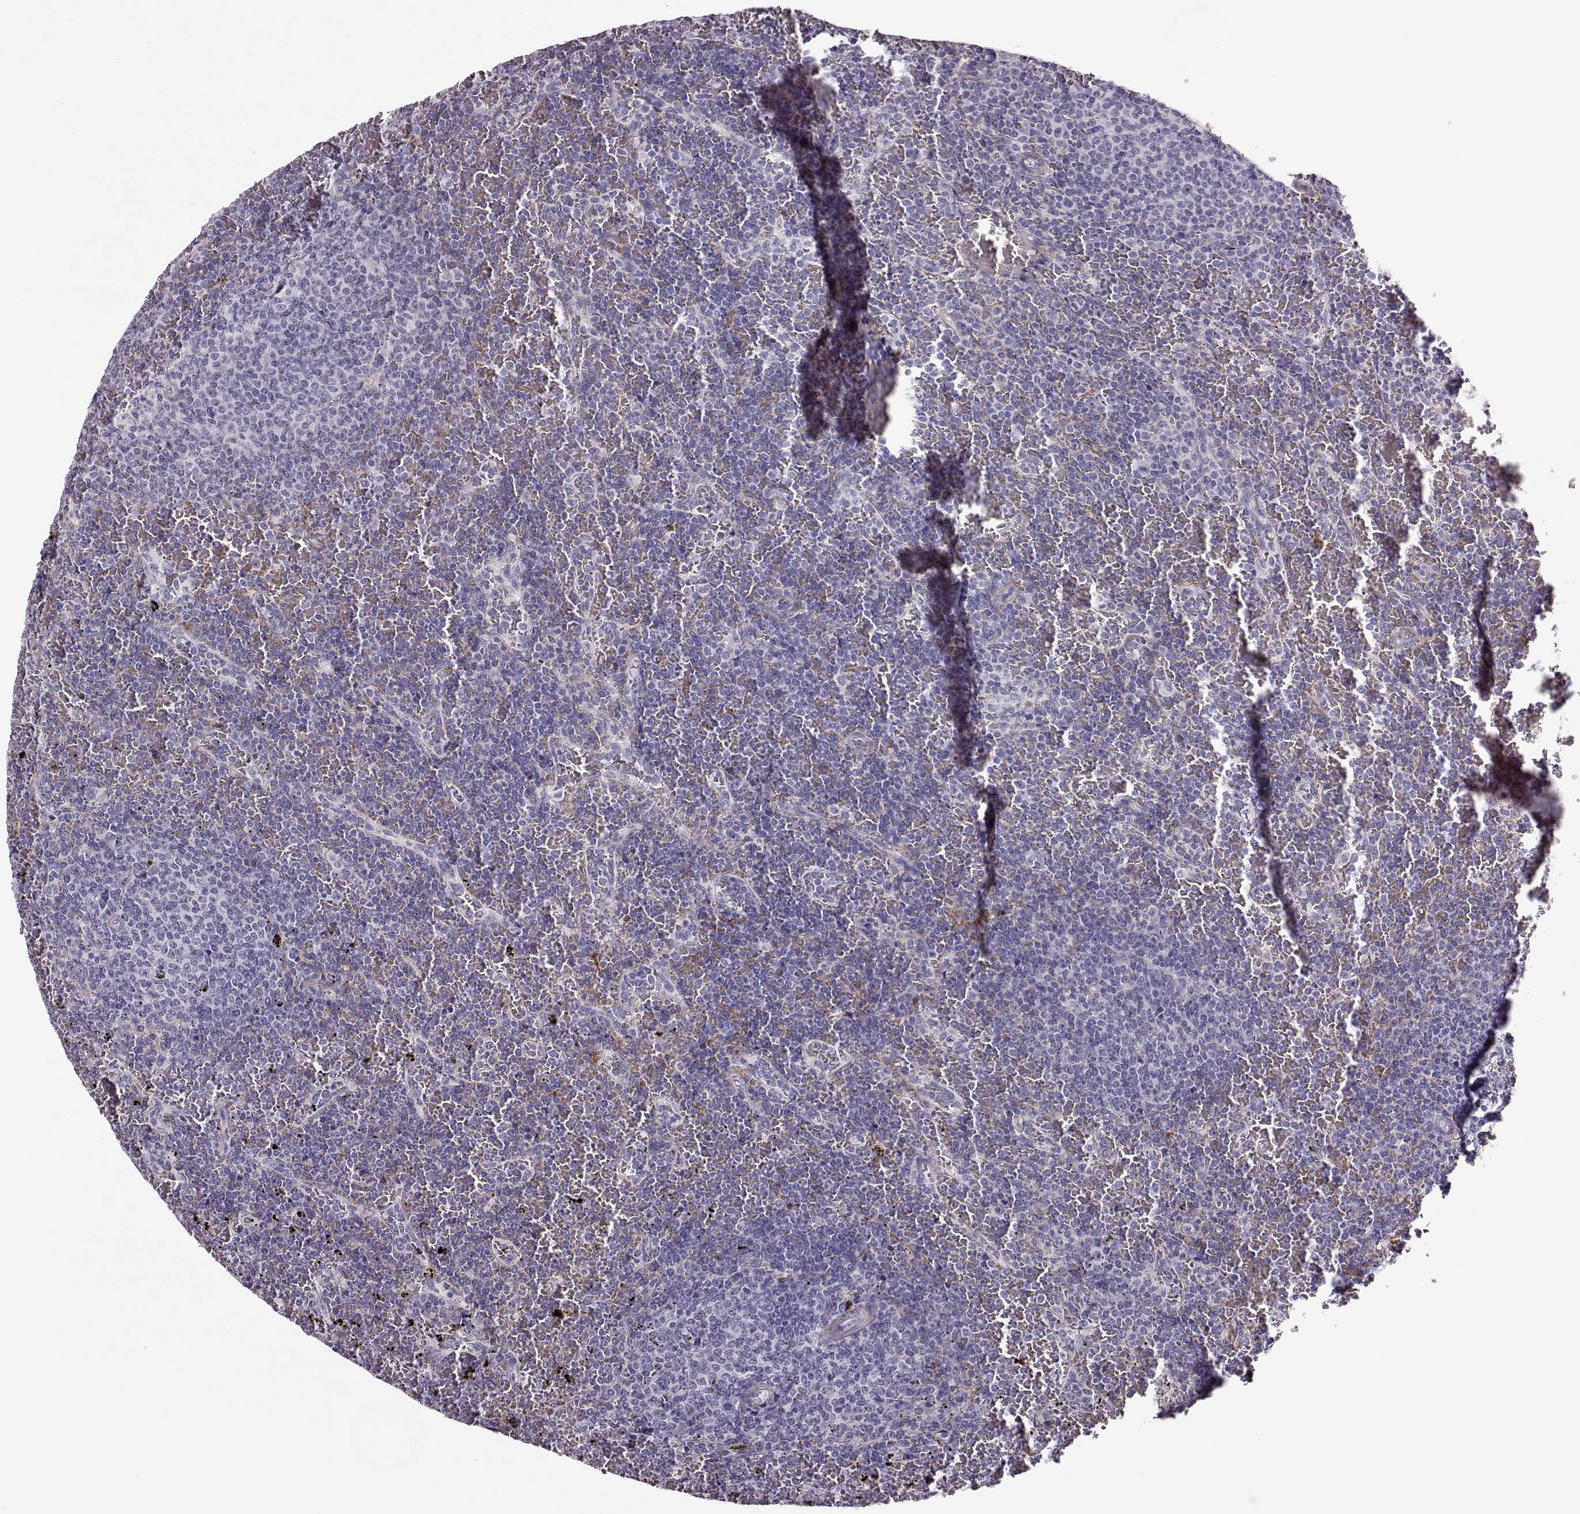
{"staining": {"intensity": "negative", "quantity": "none", "location": "none"}, "tissue": "lymphoma", "cell_type": "Tumor cells", "image_type": "cancer", "snomed": [{"axis": "morphology", "description": "Malignant lymphoma, non-Hodgkin's type, Low grade"}, {"axis": "topography", "description": "Spleen"}], "caption": "IHC image of neoplastic tissue: malignant lymphoma, non-Hodgkin's type (low-grade) stained with DAB demonstrates no significant protein positivity in tumor cells.", "gene": "TRIM69", "patient": {"sex": "female", "age": 77}}